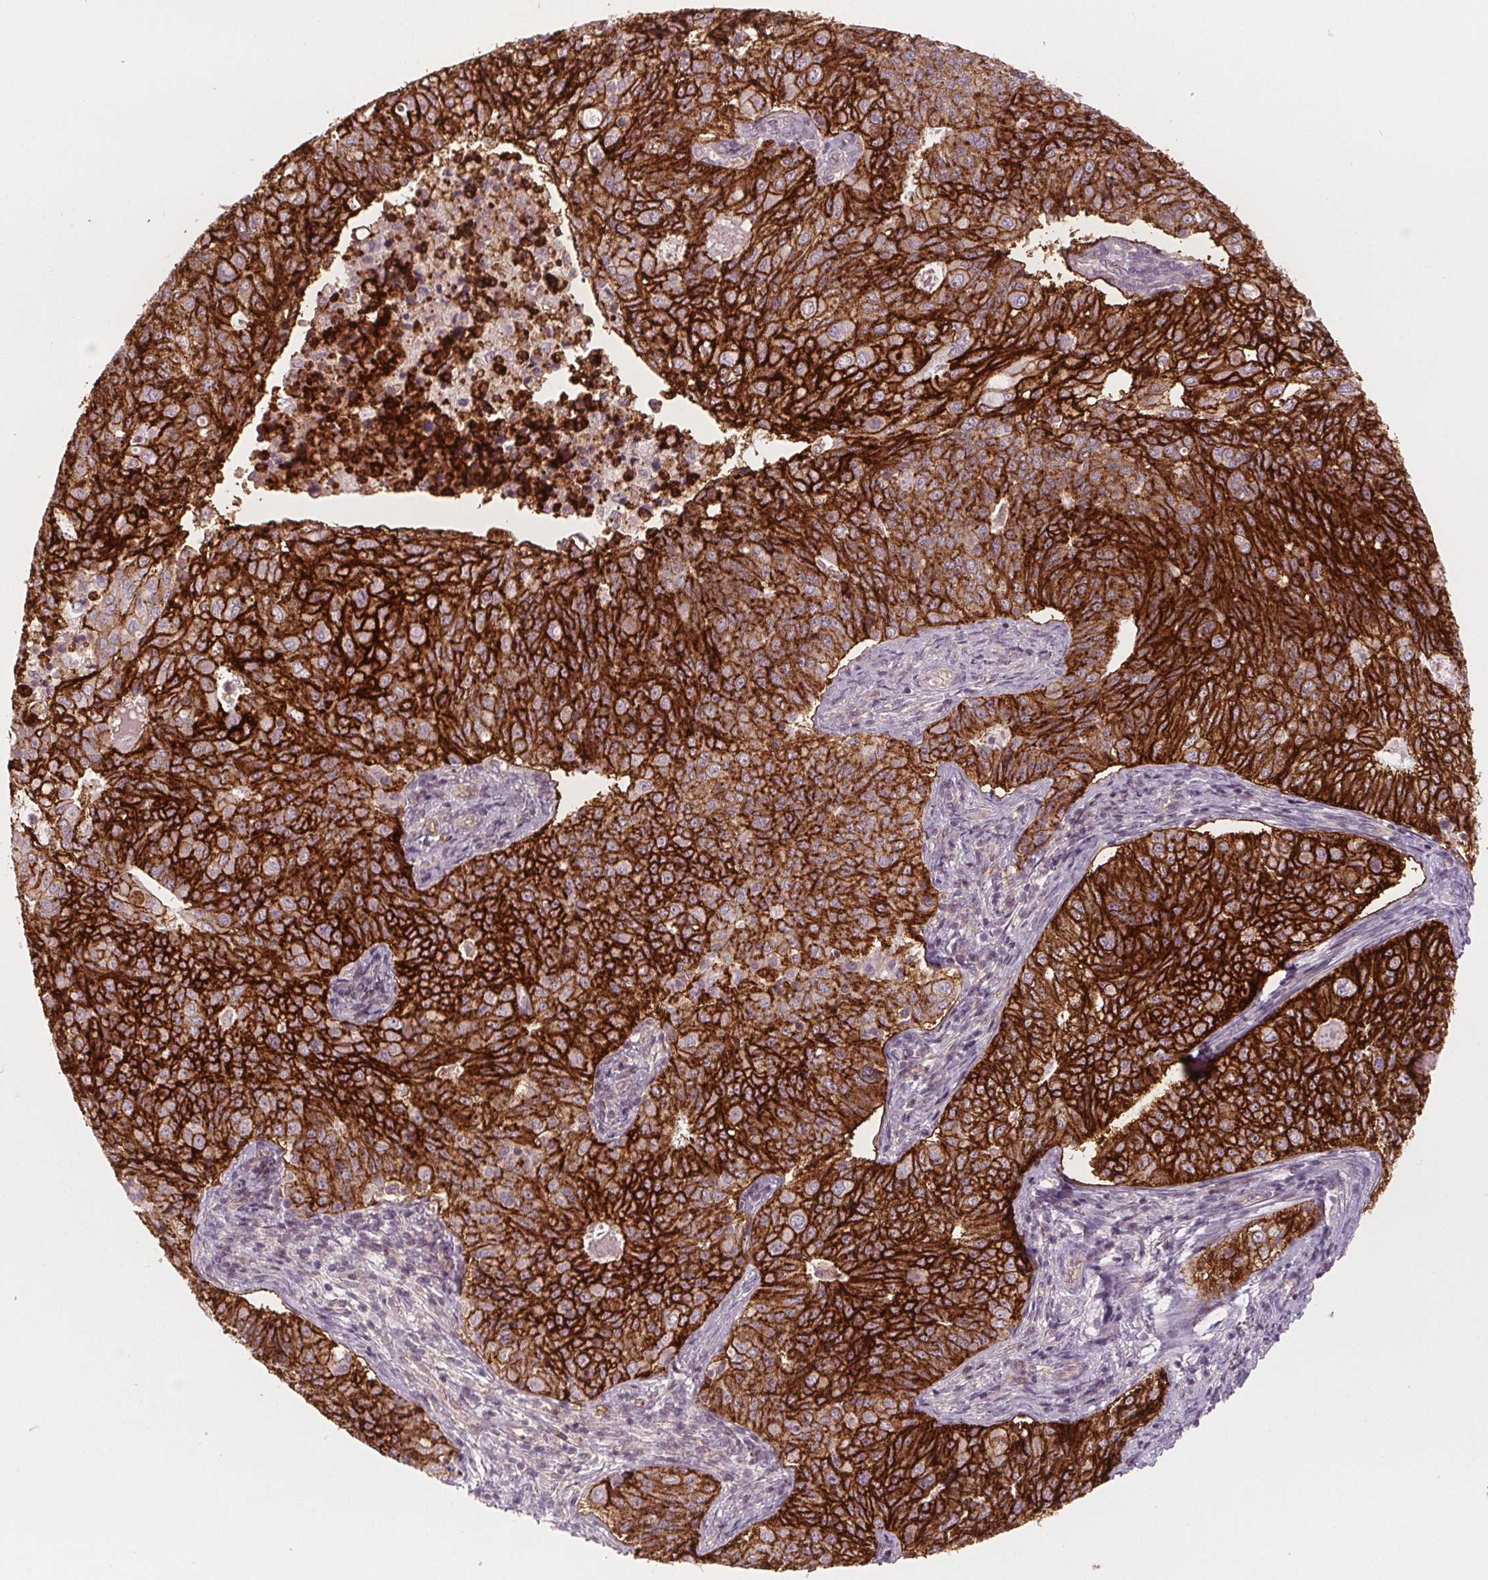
{"staining": {"intensity": "strong", "quantity": ">75%", "location": "cytoplasmic/membranous"}, "tissue": "endometrial cancer", "cell_type": "Tumor cells", "image_type": "cancer", "snomed": [{"axis": "morphology", "description": "Adenocarcinoma, NOS"}, {"axis": "topography", "description": "Endometrium"}], "caption": "An image of human endometrial cancer (adenocarcinoma) stained for a protein displays strong cytoplasmic/membranous brown staining in tumor cells. (IHC, brightfield microscopy, high magnification).", "gene": "ATP1A1", "patient": {"sex": "female", "age": 43}}